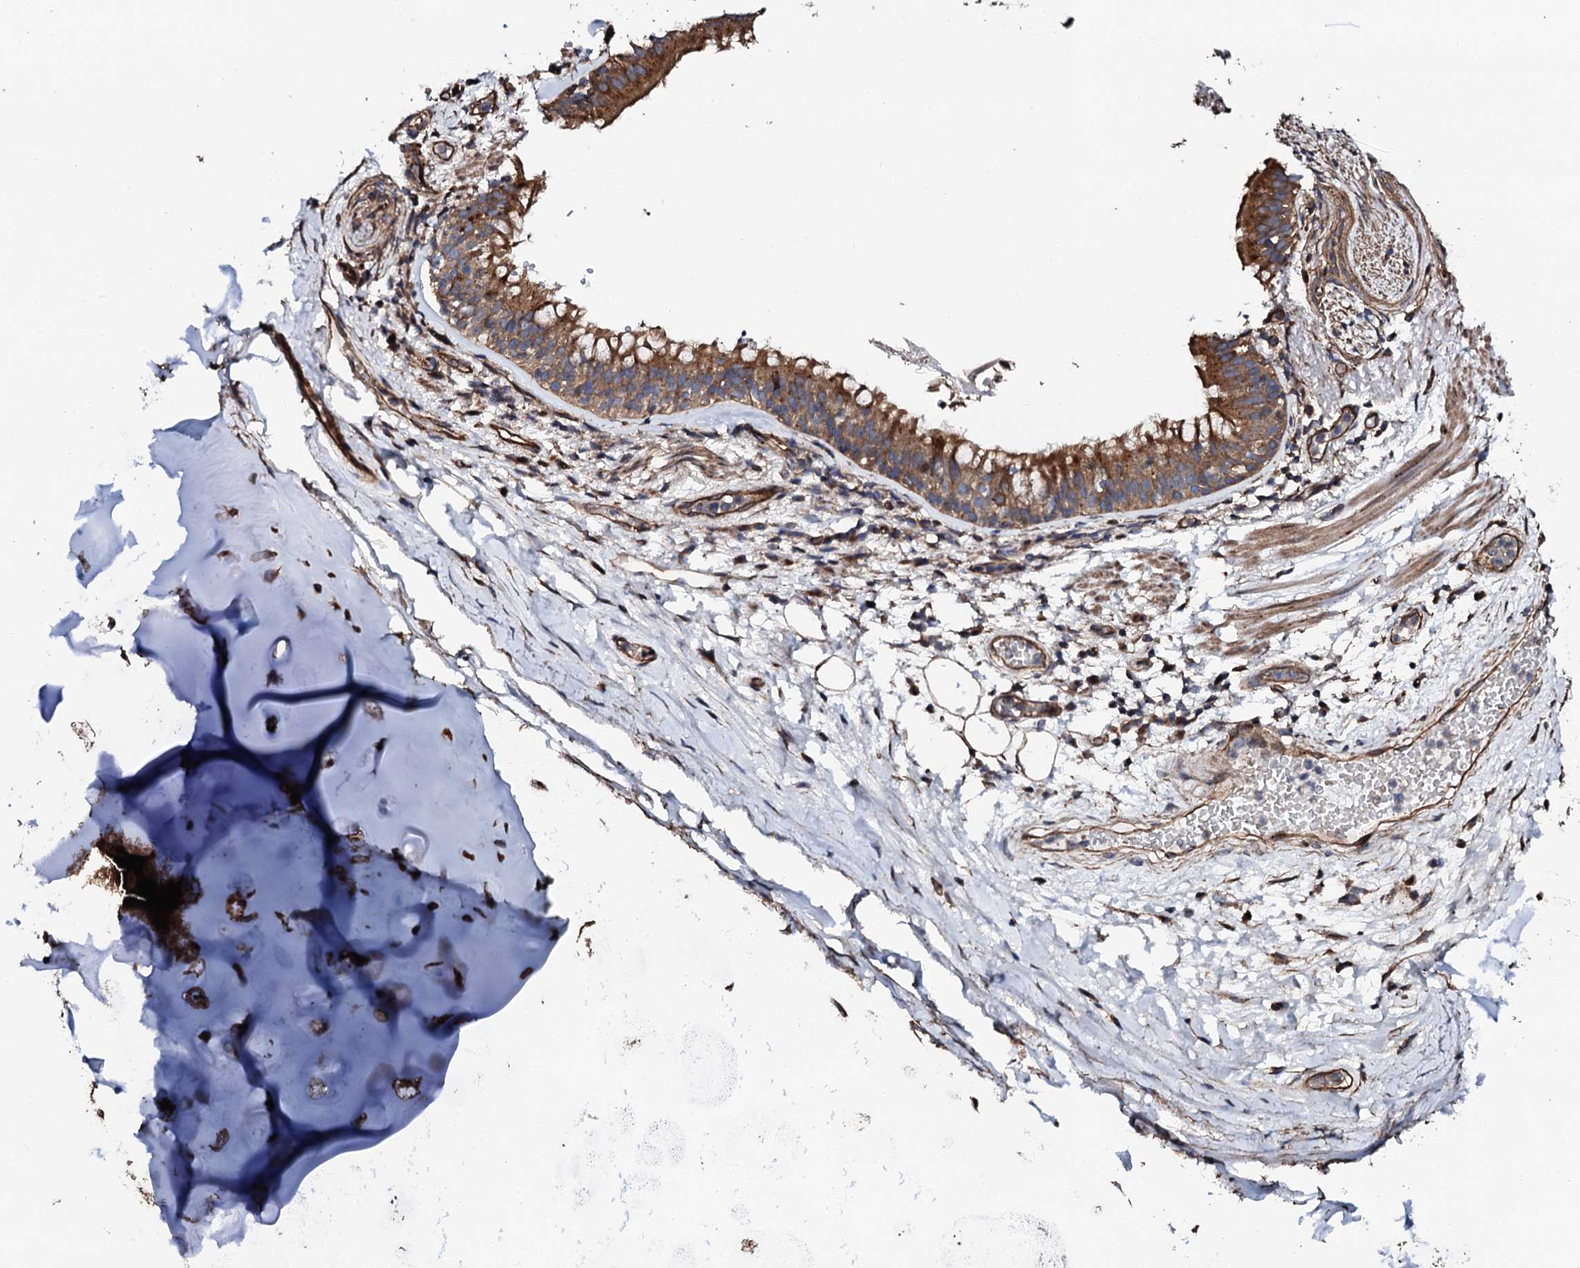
{"staining": {"intensity": "strong", "quantity": ">75%", "location": "cytoplasmic/membranous"}, "tissue": "adipose tissue", "cell_type": "Adipocytes", "image_type": "normal", "snomed": [{"axis": "morphology", "description": "Normal tissue, NOS"}, {"axis": "topography", "description": "Lymph node"}, {"axis": "topography", "description": "Cartilage tissue"}, {"axis": "topography", "description": "Bronchus"}], "caption": "IHC of normal human adipose tissue shows high levels of strong cytoplasmic/membranous positivity in approximately >75% of adipocytes.", "gene": "CKAP5", "patient": {"sex": "male", "age": 63}}